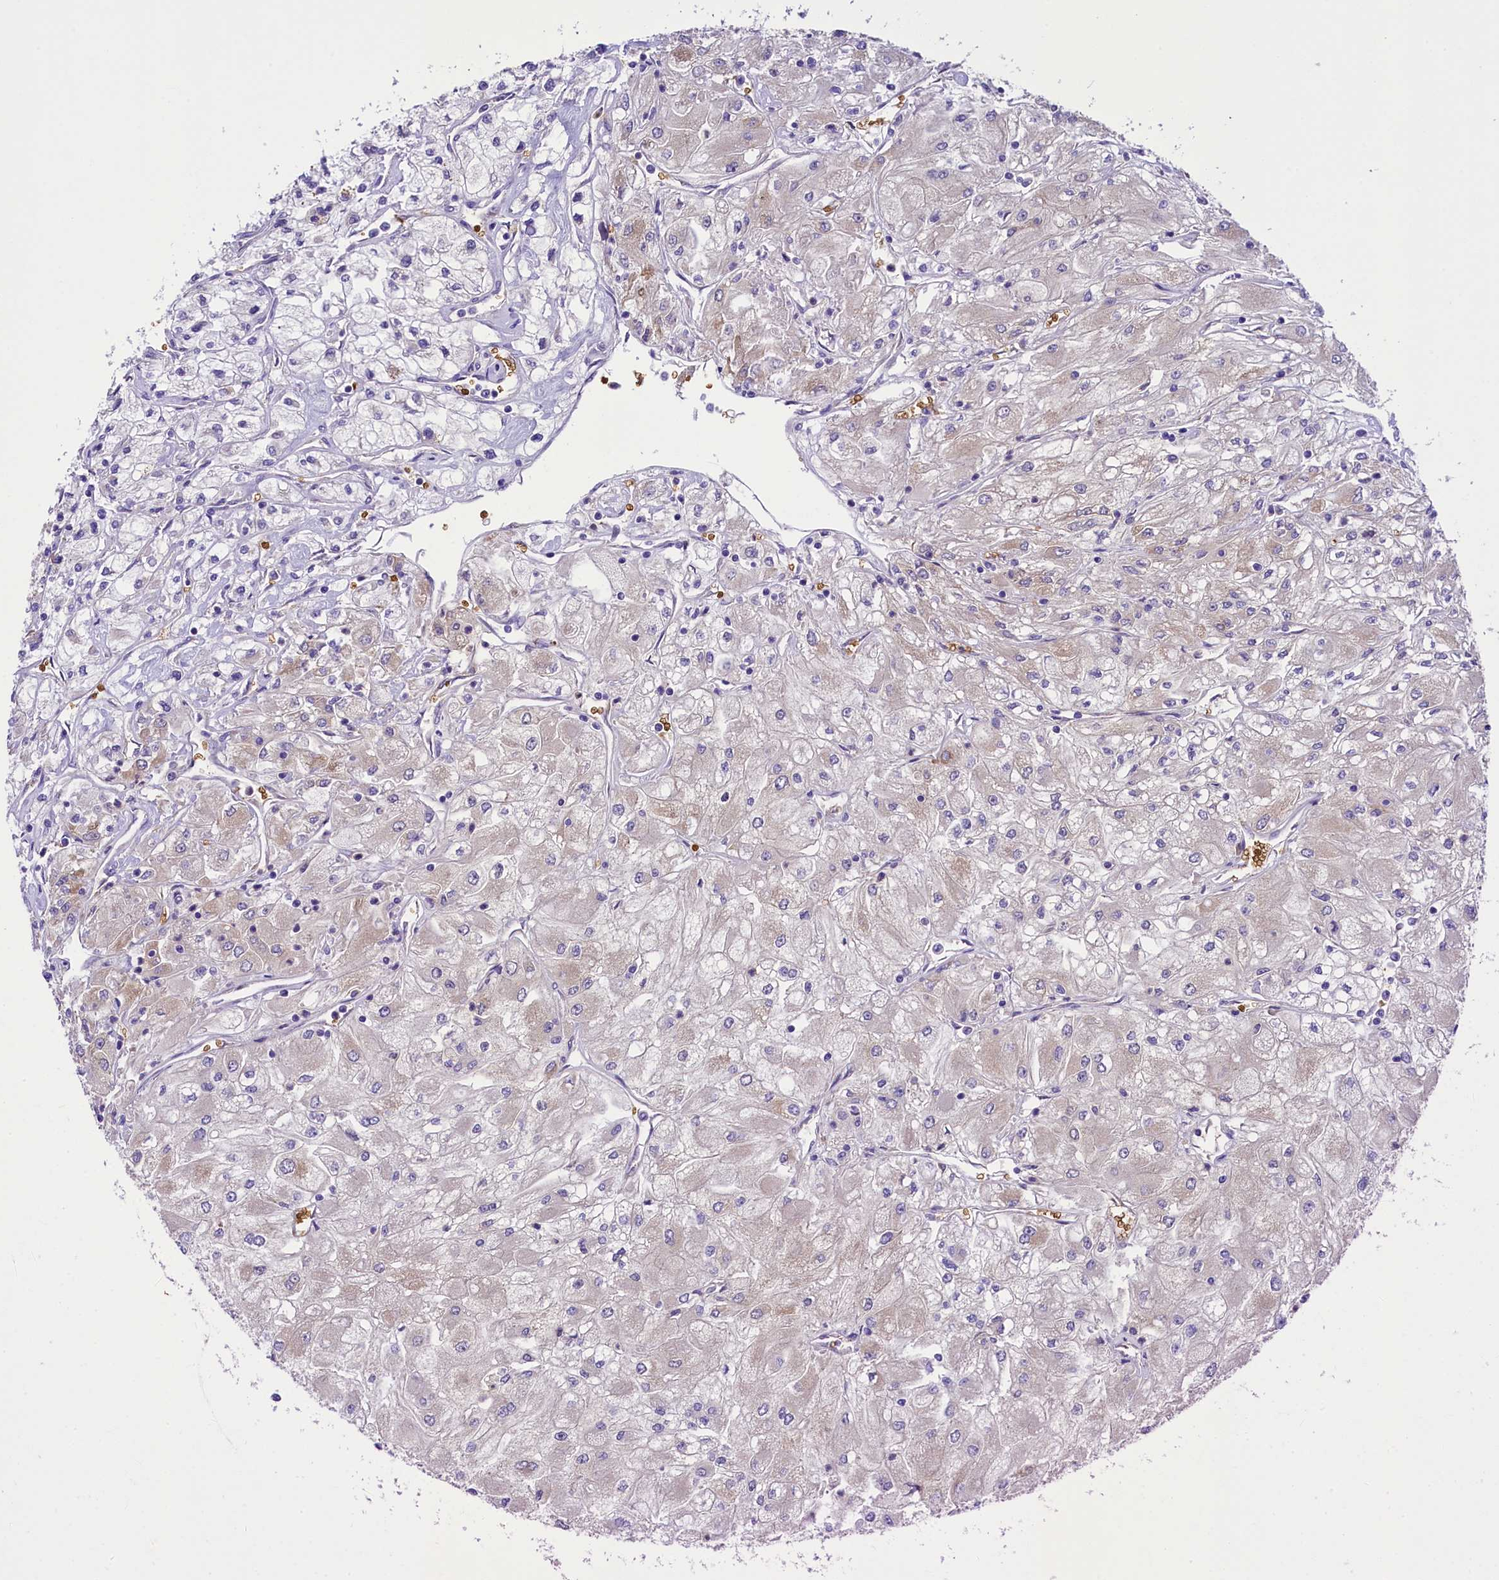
{"staining": {"intensity": "weak", "quantity": "<25%", "location": "cytoplasmic/membranous"}, "tissue": "renal cancer", "cell_type": "Tumor cells", "image_type": "cancer", "snomed": [{"axis": "morphology", "description": "Adenocarcinoma, NOS"}, {"axis": "topography", "description": "Kidney"}], "caption": "Immunohistochemistry (IHC) photomicrograph of neoplastic tissue: human renal cancer stained with DAB reveals no significant protein expression in tumor cells. (DAB immunohistochemistry with hematoxylin counter stain).", "gene": "LARP4", "patient": {"sex": "male", "age": 80}}